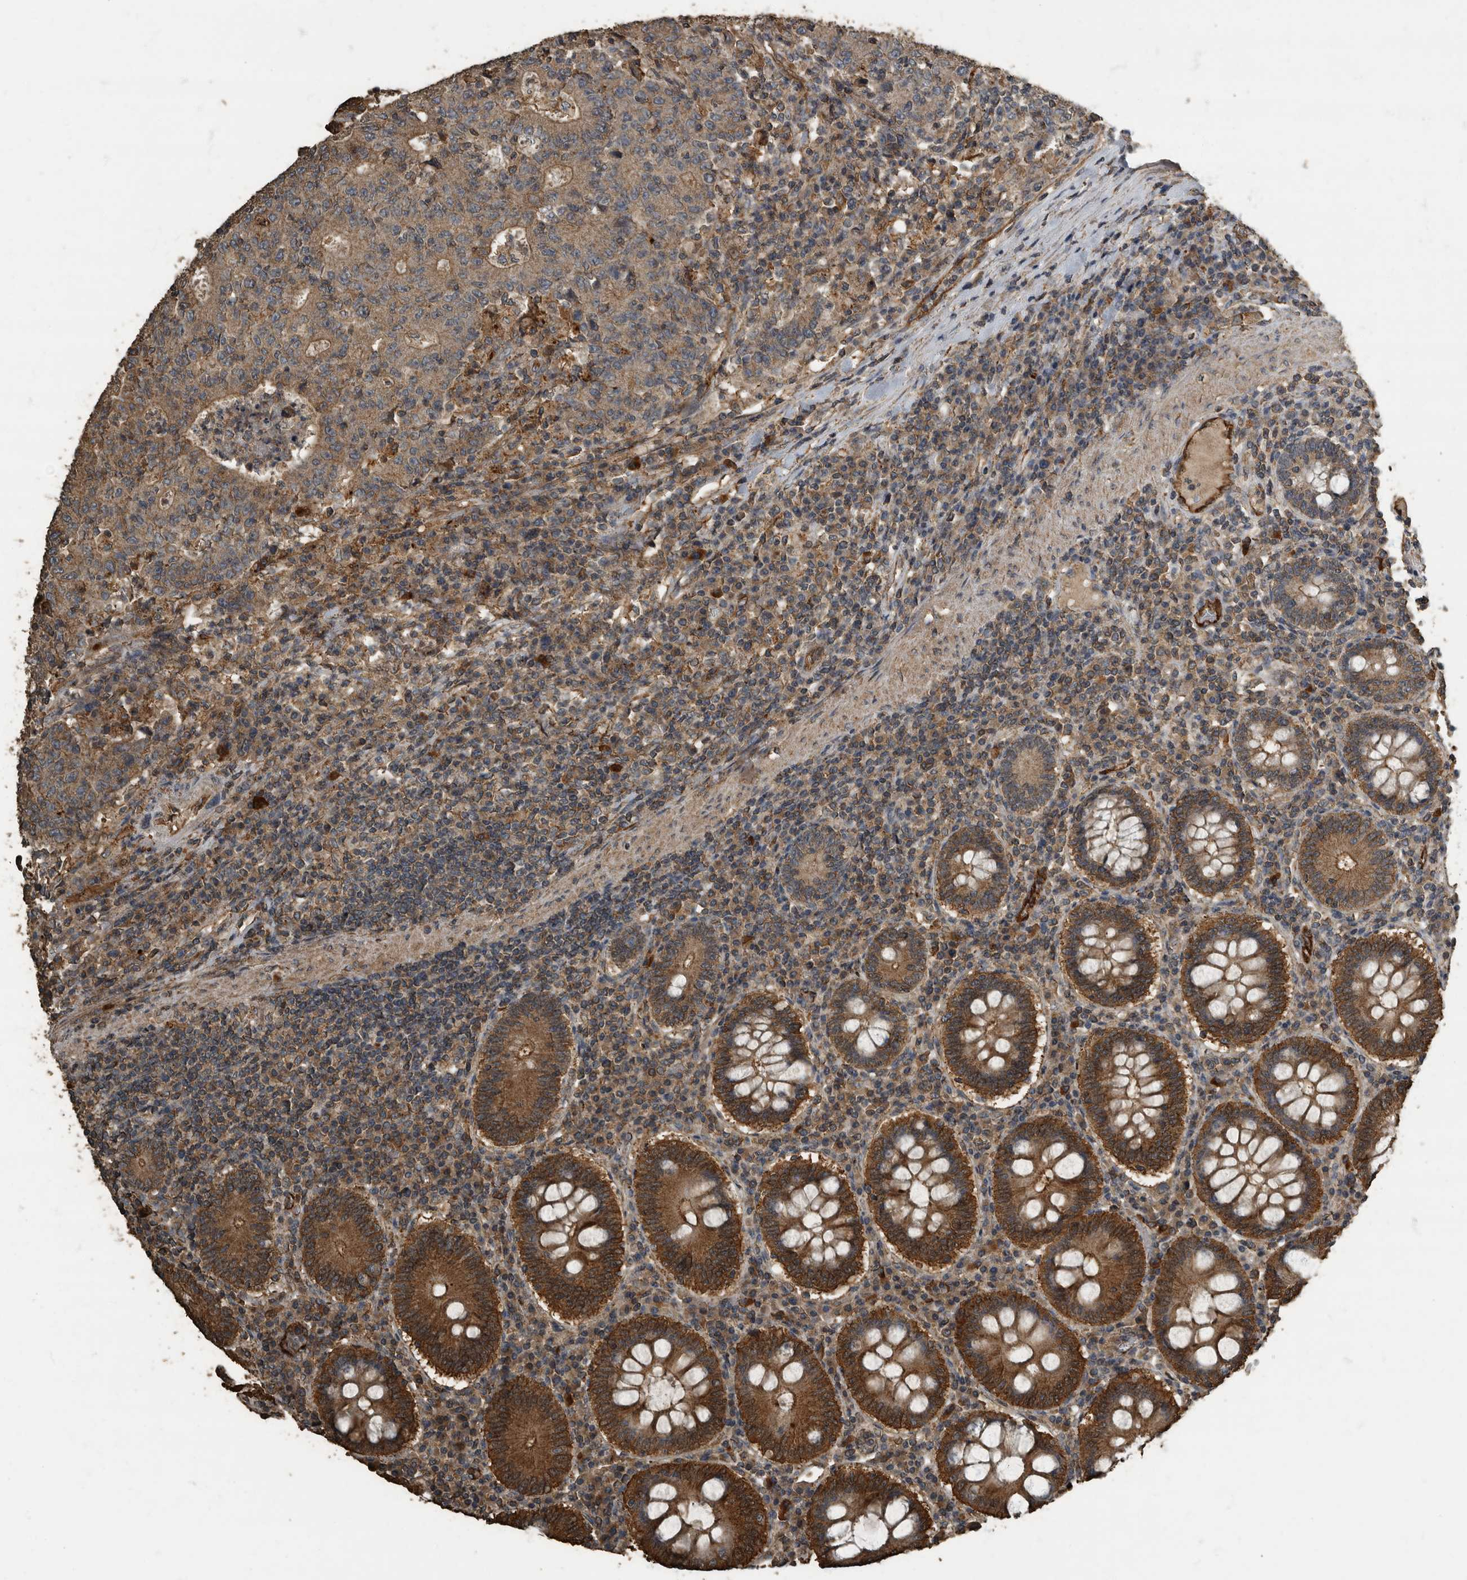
{"staining": {"intensity": "weak", "quantity": ">75%", "location": "cytoplasmic/membranous"}, "tissue": "colorectal cancer", "cell_type": "Tumor cells", "image_type": "cancer", "snomed": [{"axis": "morphology", "description": "Adenocarcinoma, NOS"}, {"axis": "topography", "description": "Colon"}], "caption": "Human colorectal cancer stained for a protein (brown) reveals weak cytoplasmic/membranous positive positivity in approximately >75% of tumor cells.", "gene": "IL15RA", "patient": {"sex": "female", "age": 75}}